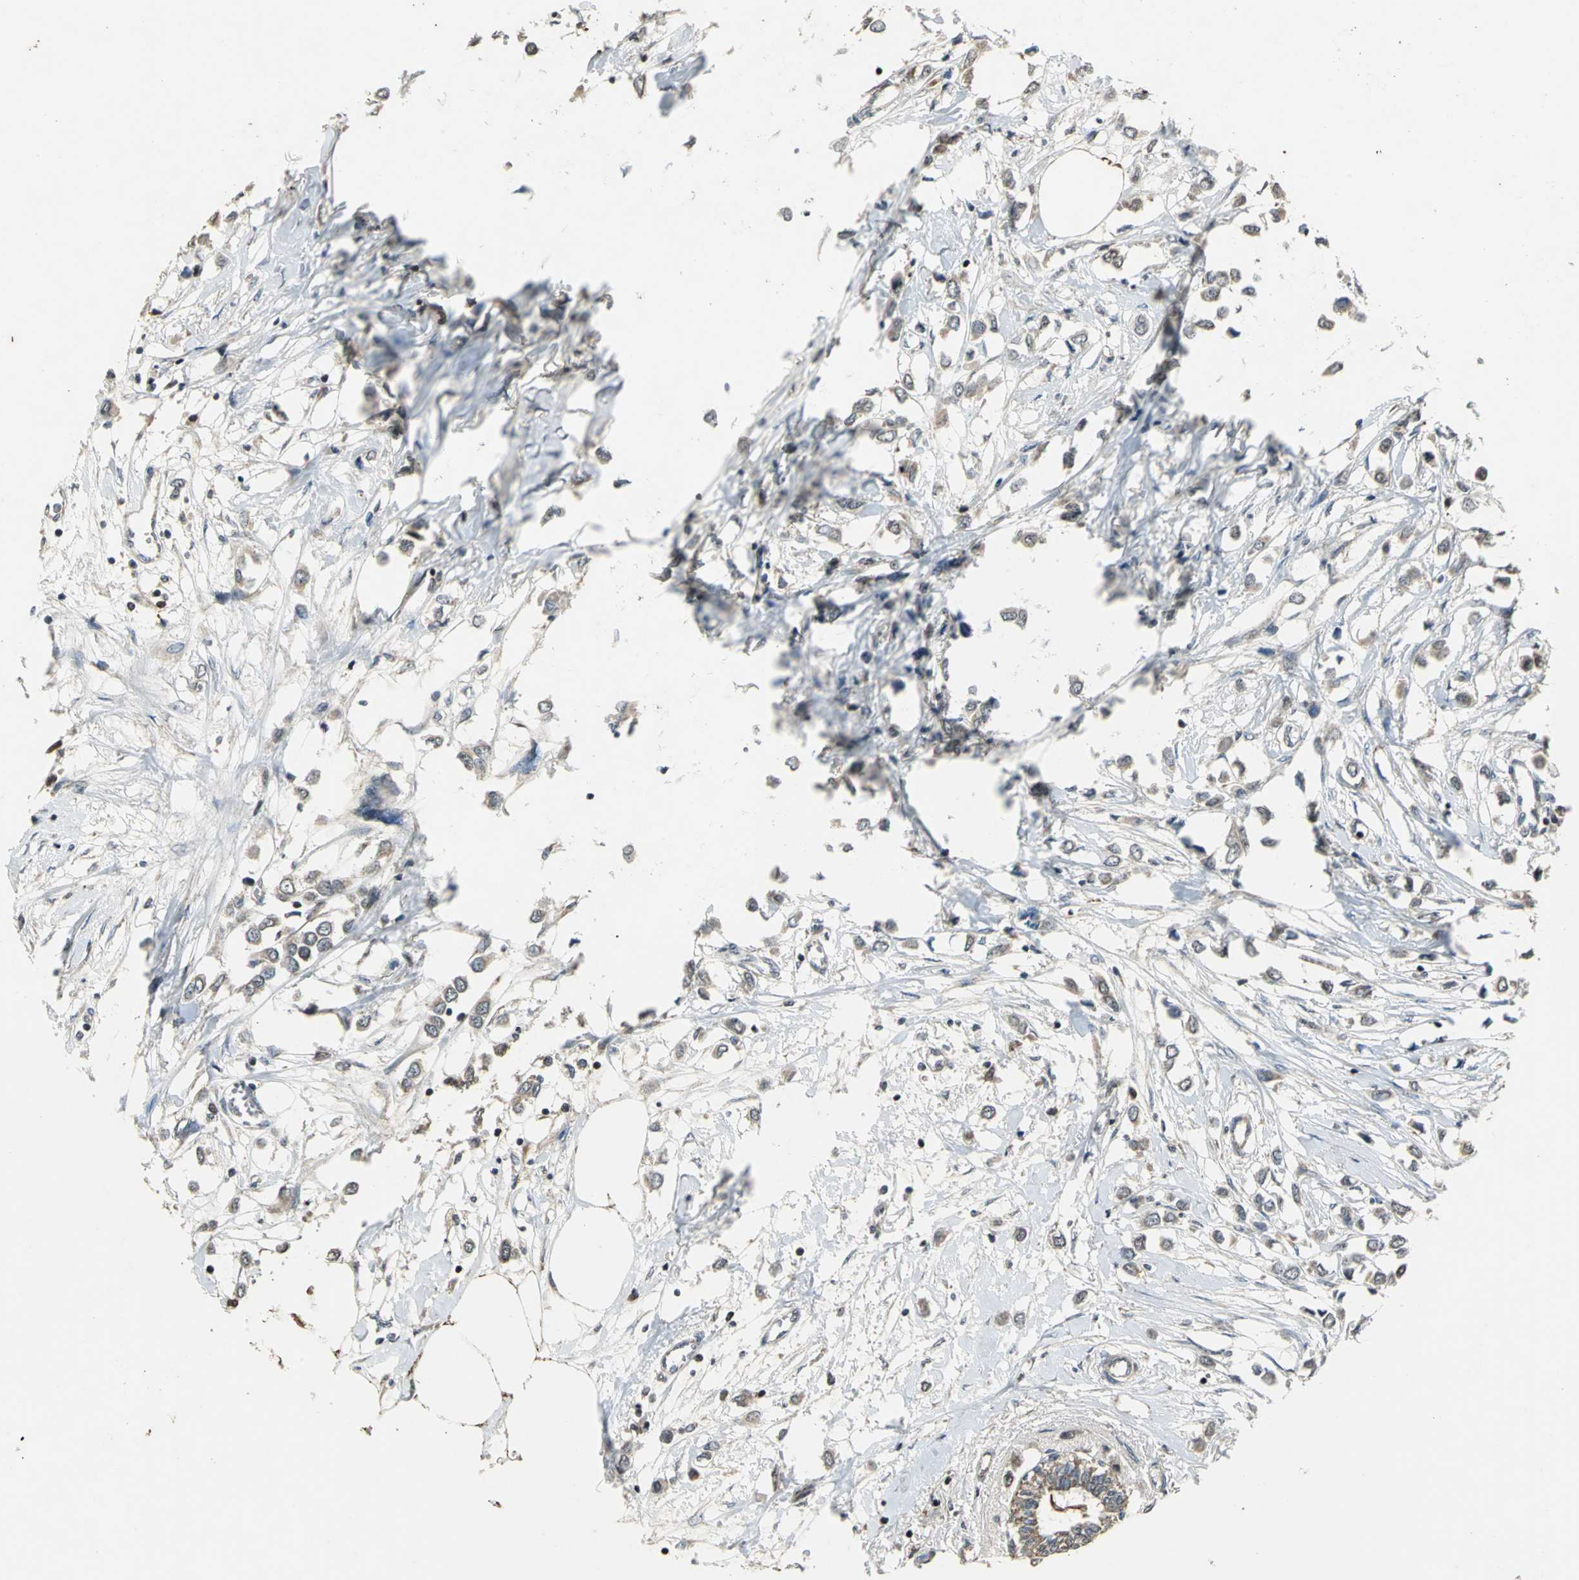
{"staining": {"intensity": "weak", "quantity": ">75%", "location": "cytoplasmic/membranous"}, "tissue": "breast cancer", "cell_type": "Tumor cells", "image_type": "cancer", "snomed": [{"axis": "morphology", "description": "Lobular carcinoma"}, {"axis": "topography", "description": "Breast"}], "caption": "Immunohistochemistry of human breast lobular carcinoma exhibits low levels of weak cytoplasmic/membranous expression in approximately >75% of tumor cells. (Brightfield microscopy of DAB IHC at high magnification).", "gene": "JADE3", "patient": {"sex": "female", "age": 51}}